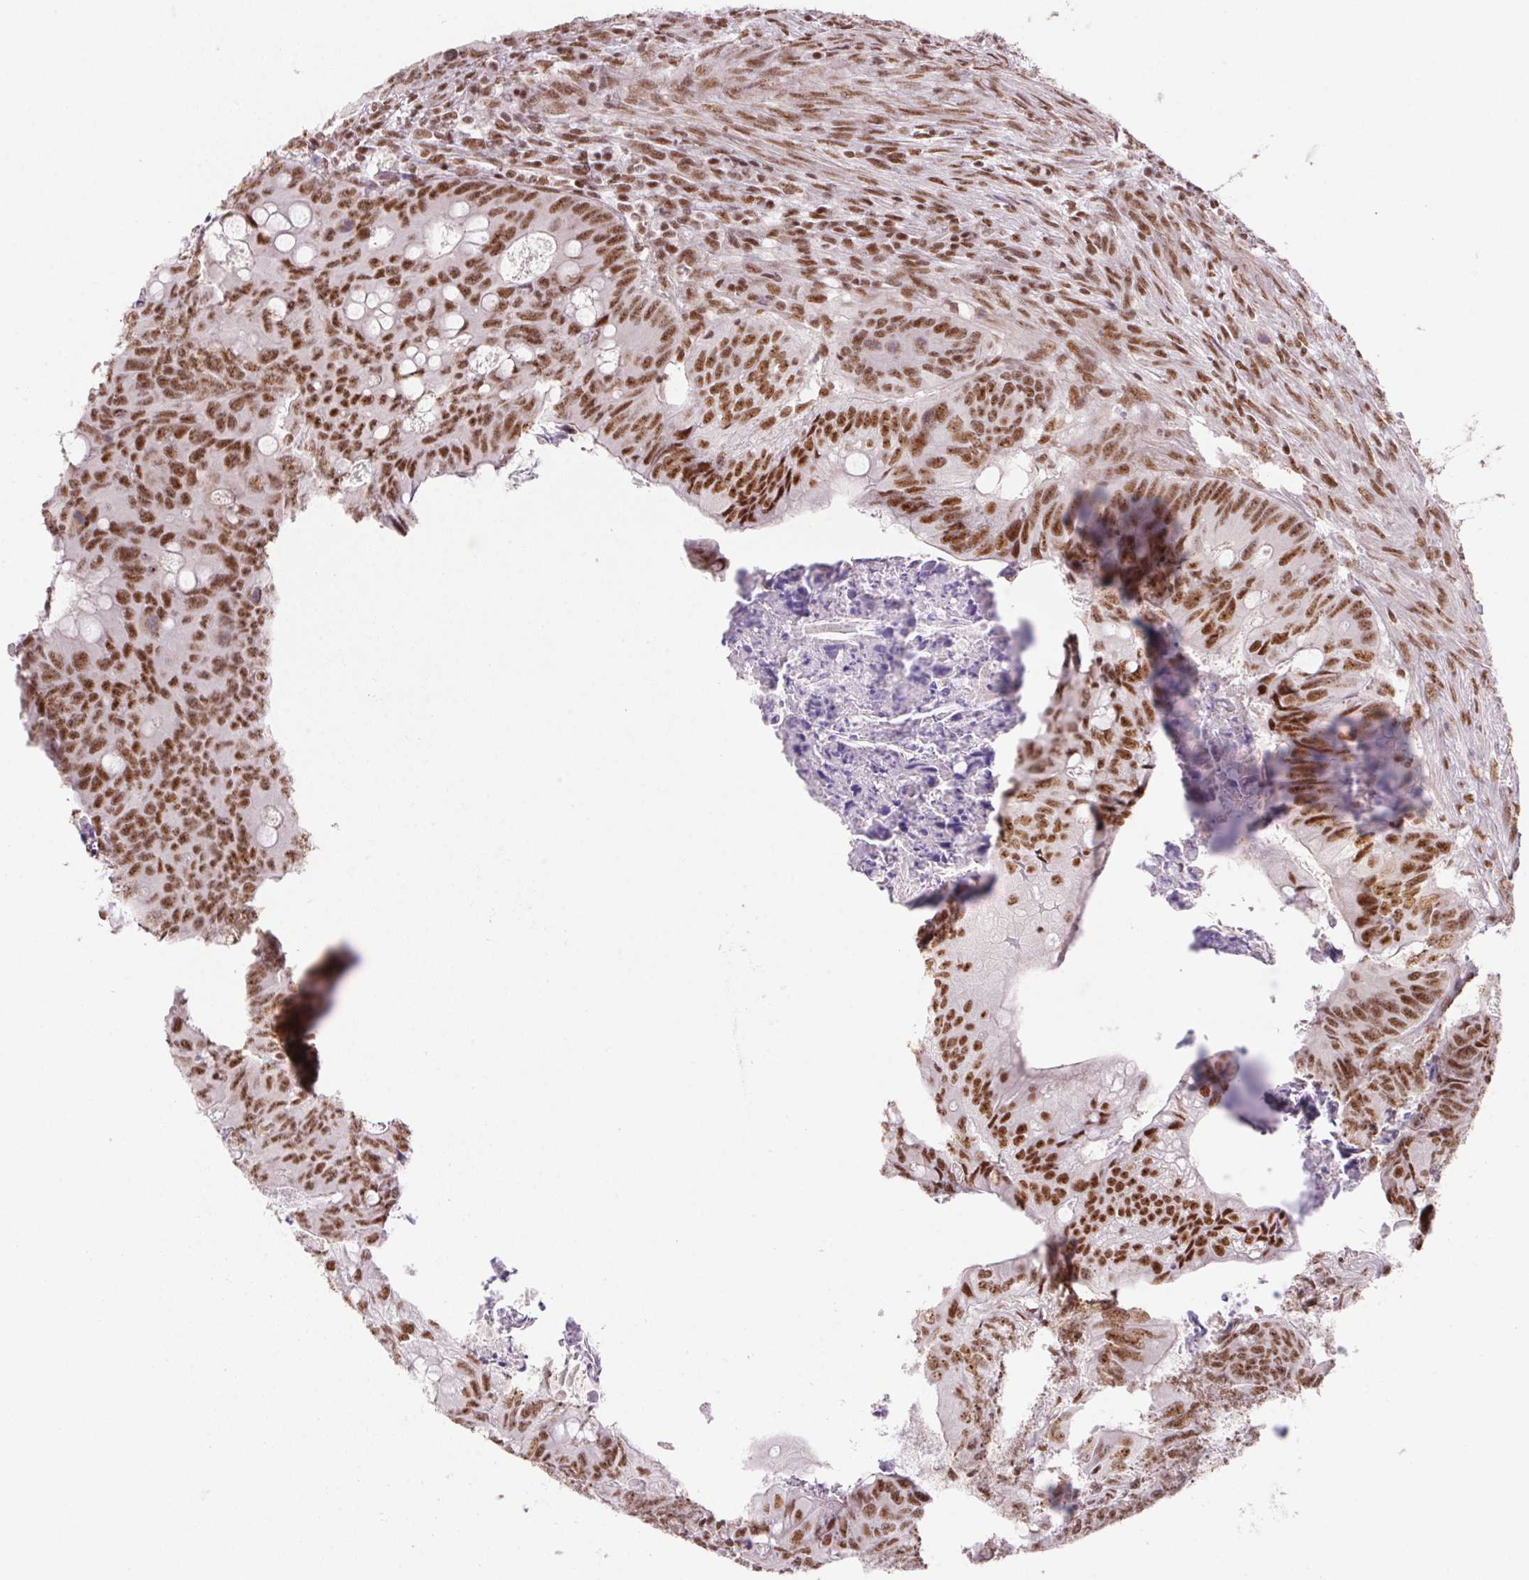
{"staining": {"intensity": "moderate", "quantity": ">75%", "location": "nuclear"}, "tissue": "colorectal cancer", "cell_type": "Tumor cells", "image_type": "cancer", "snomed": [{"axis": "morphology", "description": "Adenocarcinoma, NOS"}, {"axis": "topography", "description": "Colon"}], "caption": "The micrograph shows staining of colorectal adenocarcinoma, revealing moderate nuclear protein expression (brown color) within tumor cells. The staining was performed using DAB, with brown indicating positive protein expression. Nuclei are stained blue with hematoxylin.", "gene": "DDX17", "patient": {"sex": "female", "age": 74}}